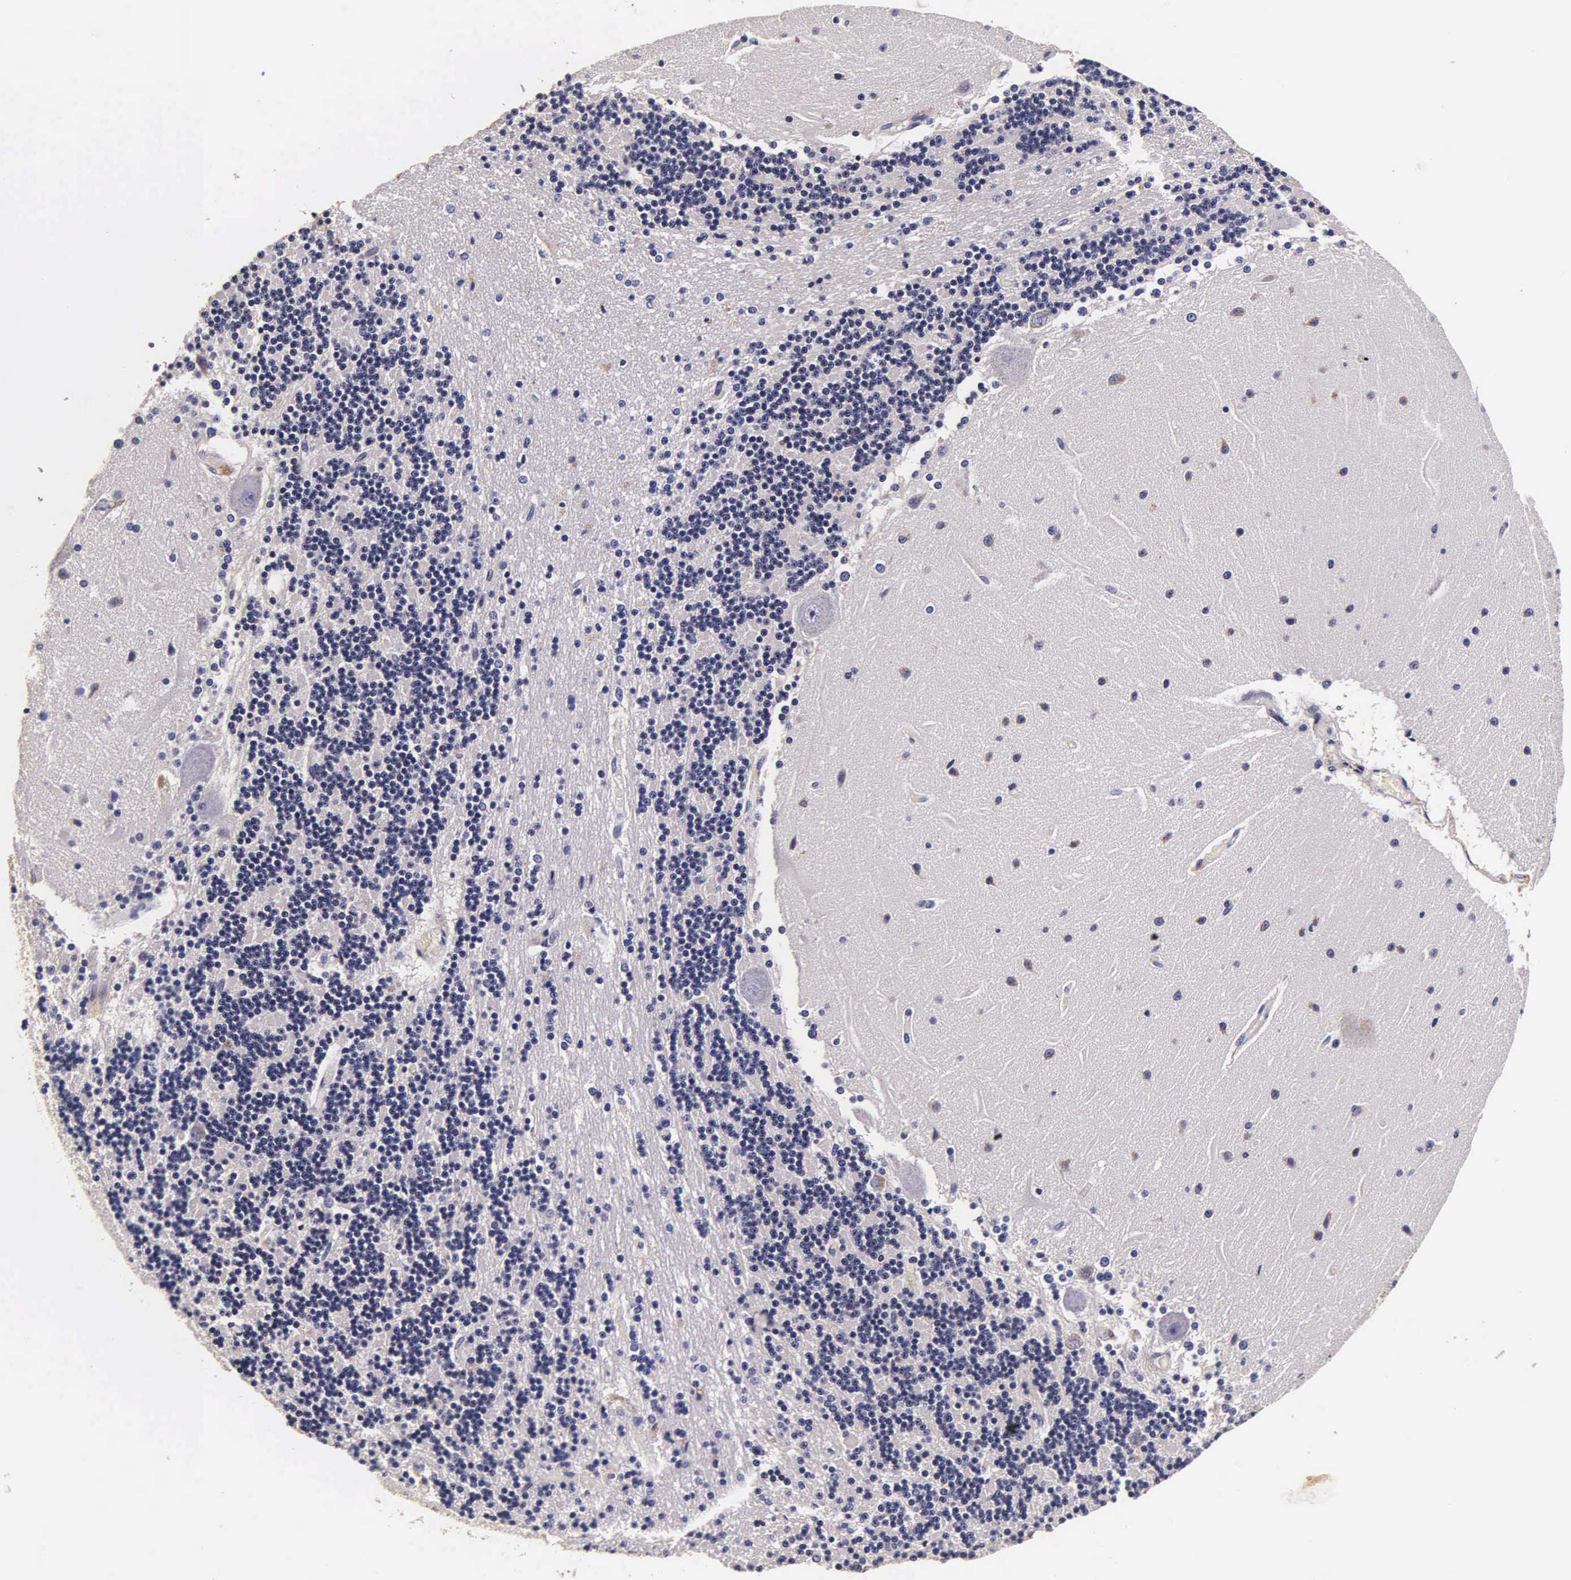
{"staining": {"intensity": "negative", "quantity": "none", "location": "none"}, "tissue": "cerebellum", "cell_type": "Cells in granular layer", "image_type": "normal", "snomed": [{"axis": "morphology", "description": "Normal tissue, NOS"}, {"axis": "topography", "description": "Cerebellum"}], "caption": "Micrograph shows no protein positivity in cells in granular layer of normal cerebellum. (Immunohistochemistry (ihc), brightfield microscopy, high magnification).", "gene": "CTSB", "patient": {"sex": "female", "age": 54}}